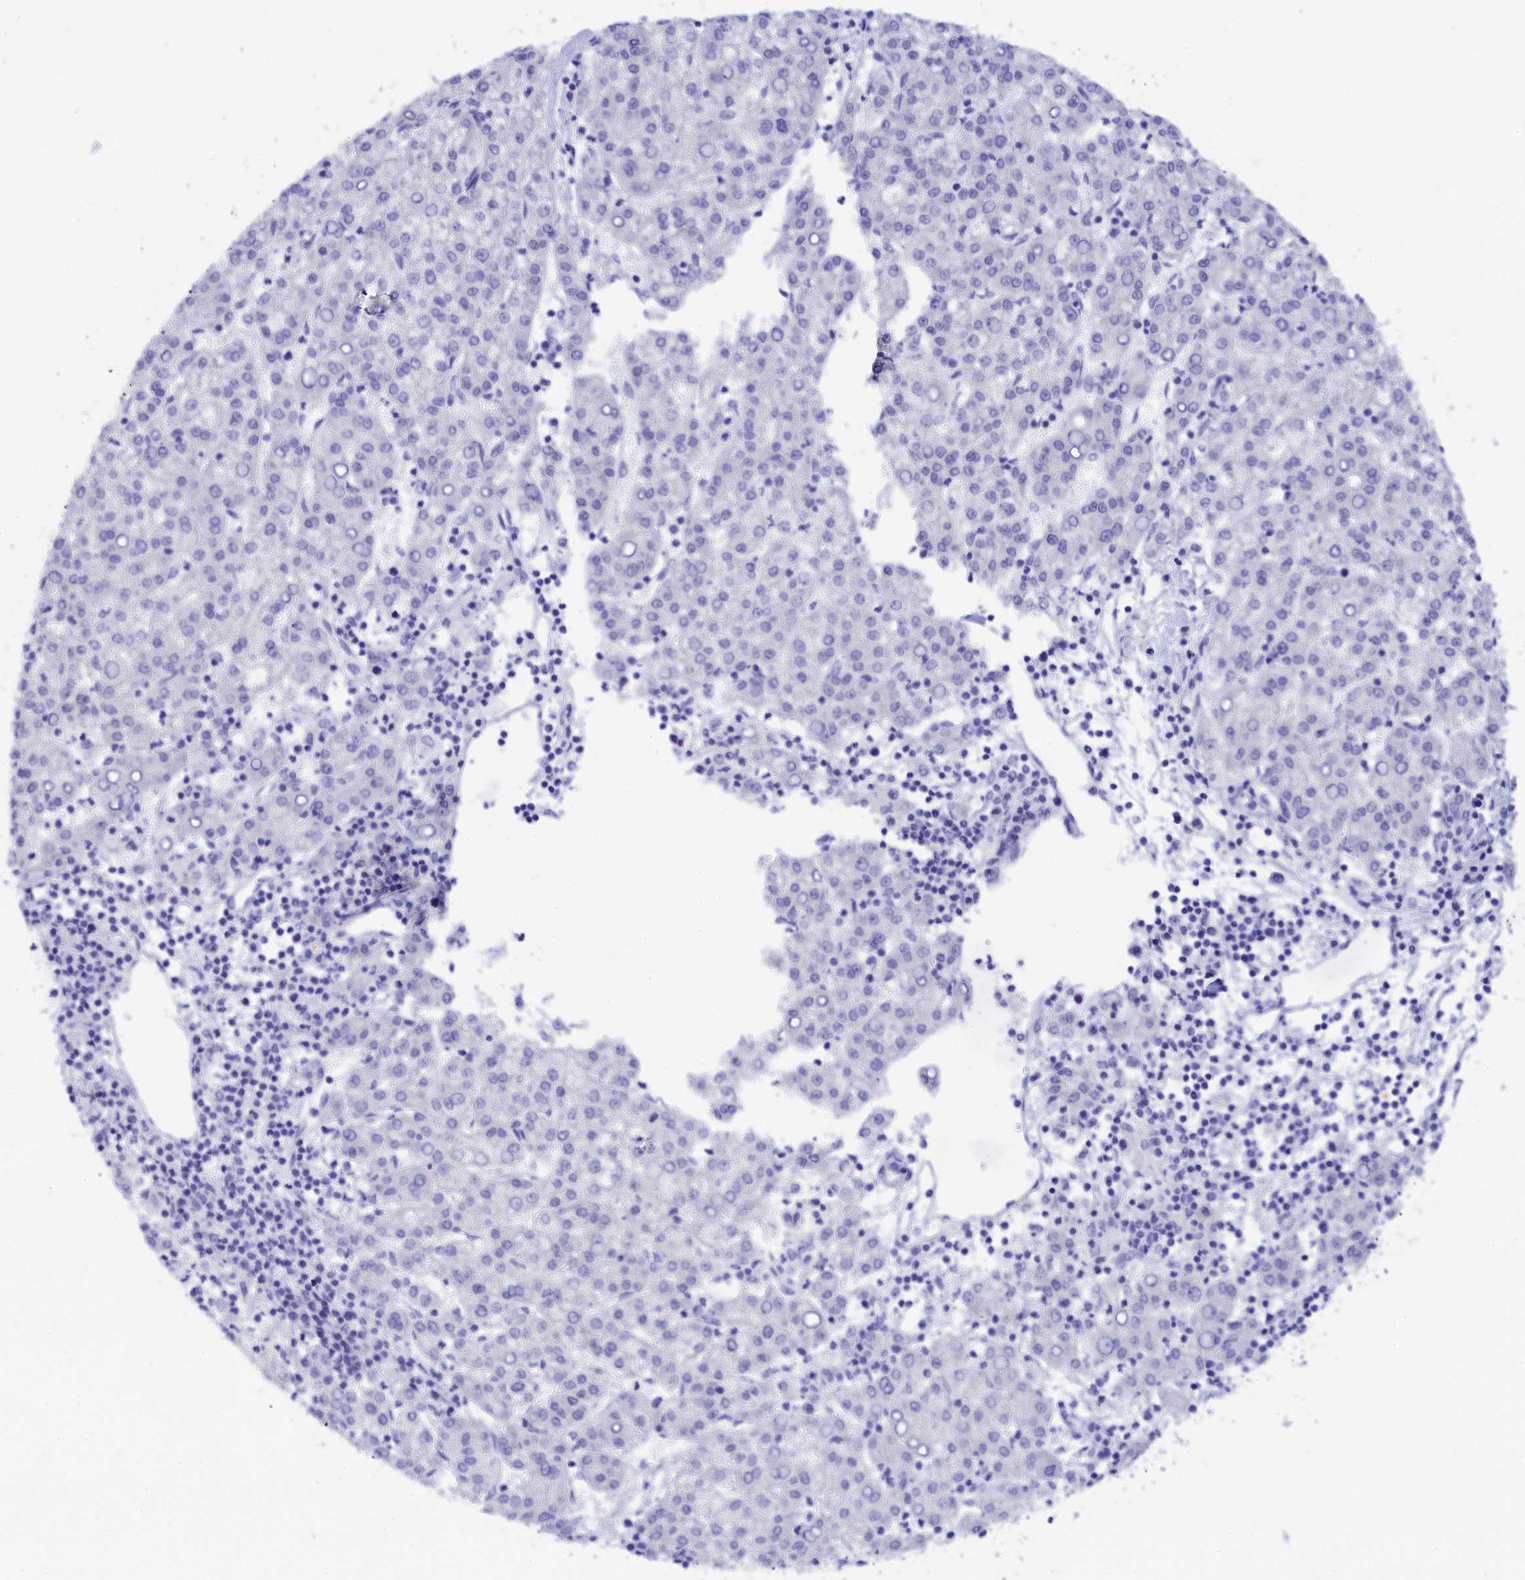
{"staining": {"intensity": "negative", "quantity": "none", "location": "none"}, "tissue": "liver cancer", "cell_type": "Tumor cells", "image_type": "cancer", "snomed": [{"axis": "morphology", "description": "Carcinoma, Hepatocellular, NOS"}, {"axis": "topography", "description": "Liver"}], "caption": "Image shows no significant protein expression in tumor cells of liver cancer. (DAB (3,3'-diaminobenzidine) immunohistochemistry (IHC) visualized using brightfield microscopy, high magnification).", "gene": "TRIM10", "patient": {"sex": "female", "age": 58}}